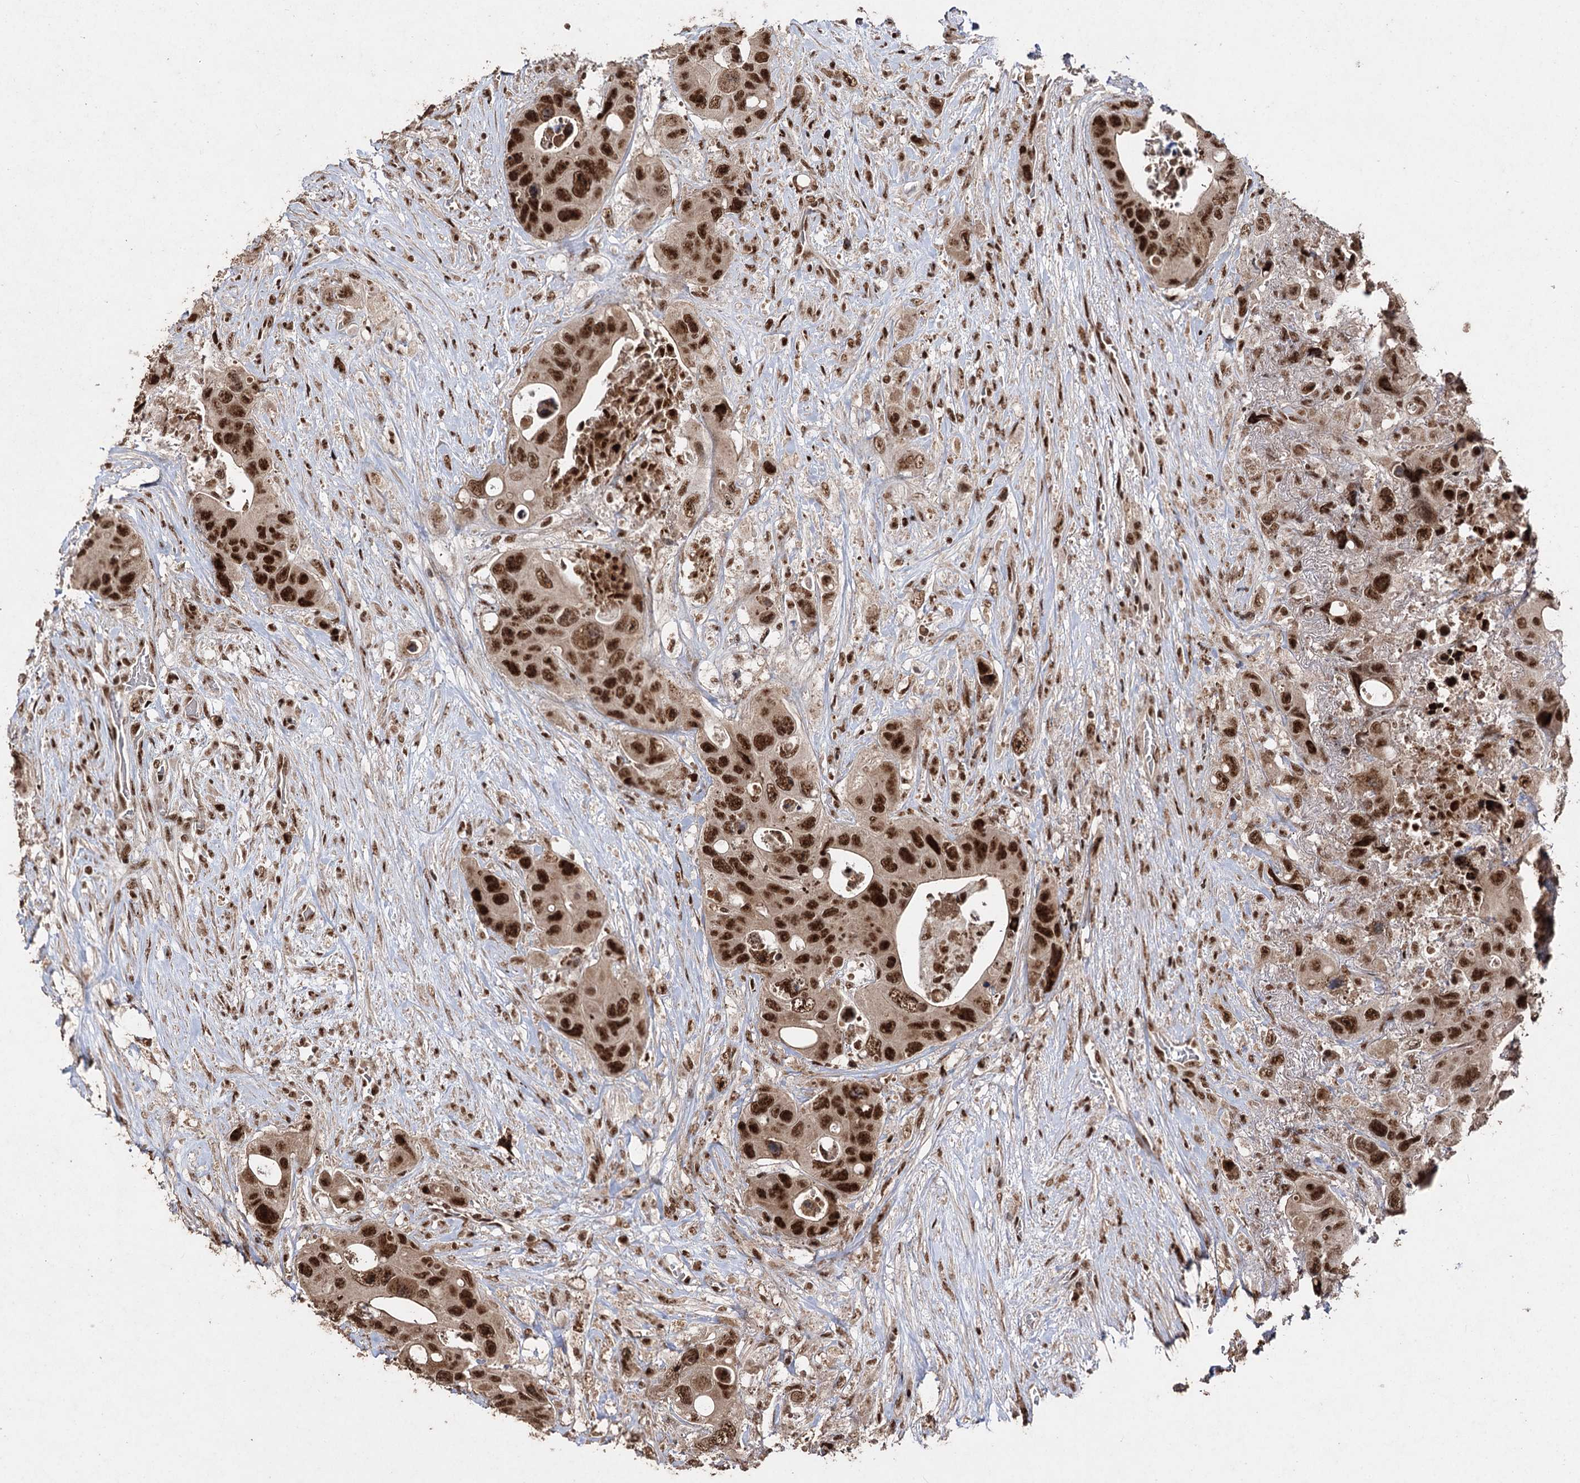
{"staining": {"intensity": "strong", "quantity": ">75%", "location": "nuclear"}, "tissue": "colorectal cancer", "cell_type": "Tumor cells", "image_type": "cancer", "snomed": [{"axis": "morphology", "description": "Adenocarcinoma, NOS"}, {"axis": "topography", "description": "Colon"}], "caption": "Immunohistochemical staining of colorectal adenocarcinoma displays high levels of strong nuclear protein positivity in about >75% of tumor cells. Using DAB (brown) and hematoxylin (blue) stains, captured at high magnification using brightfield microscopy.", "gene": "U2SURP", "patient": {"sex": "female", "age": 46}}